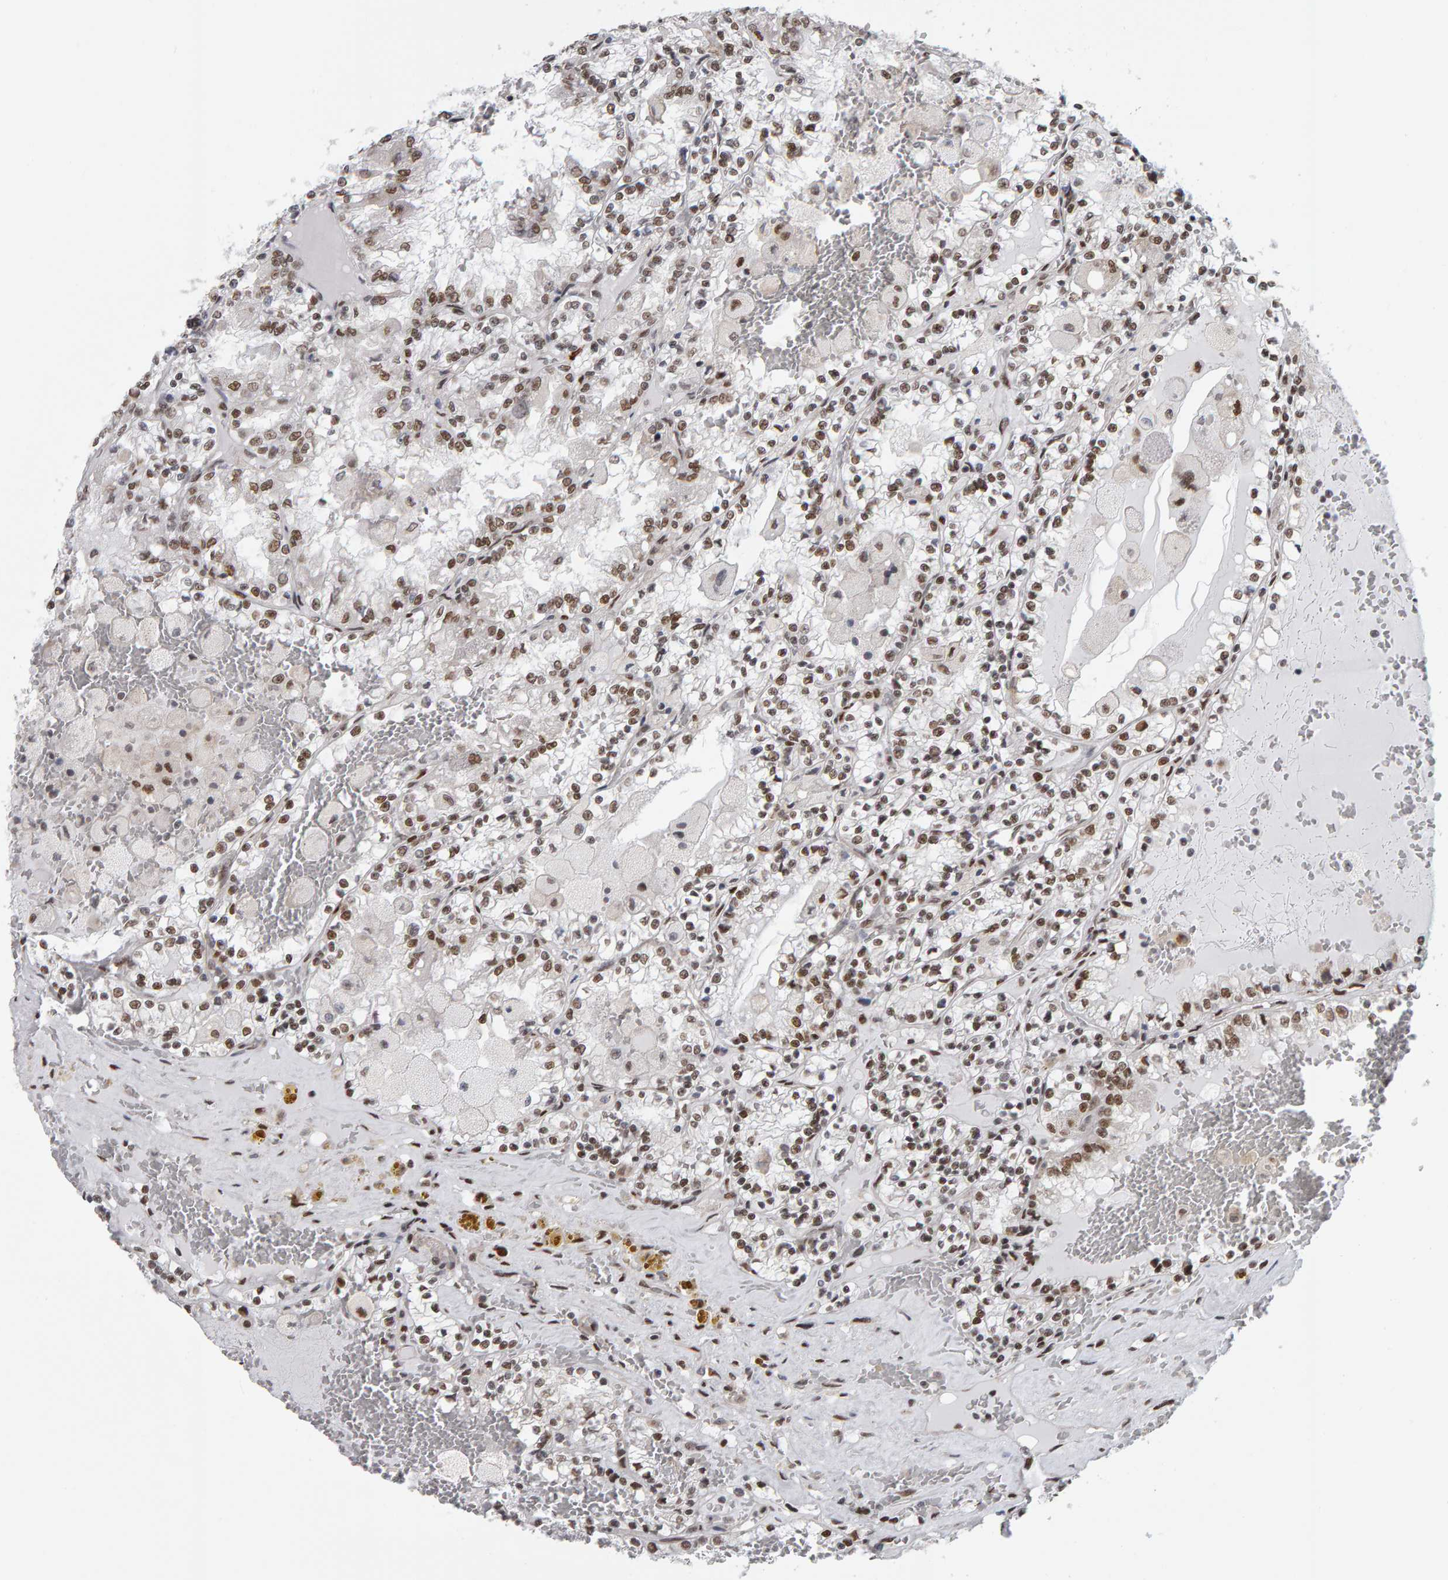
{"staining": {"intensity": "moderate", "quantity": ">75%", "location": "nuclear"}, "tissue": "renal cancer", "cell_type": "Tumor cells", "image_type": "cancer", "snomed": [{"axis": "morphology", "description": "Adenocarcinoma, NOS"}, {"axis": "topography", "description": "Kidney"}], "caption": "IHC histopathology image of renal cancer (adenocarcinoma) stained for a protein (brown), which demonstrates medium levels of moderate nuclear expression in approximately >75% of tumor cells.", "gene": "ATF7IP", "patient": {"sex": "female", "age": 56}}